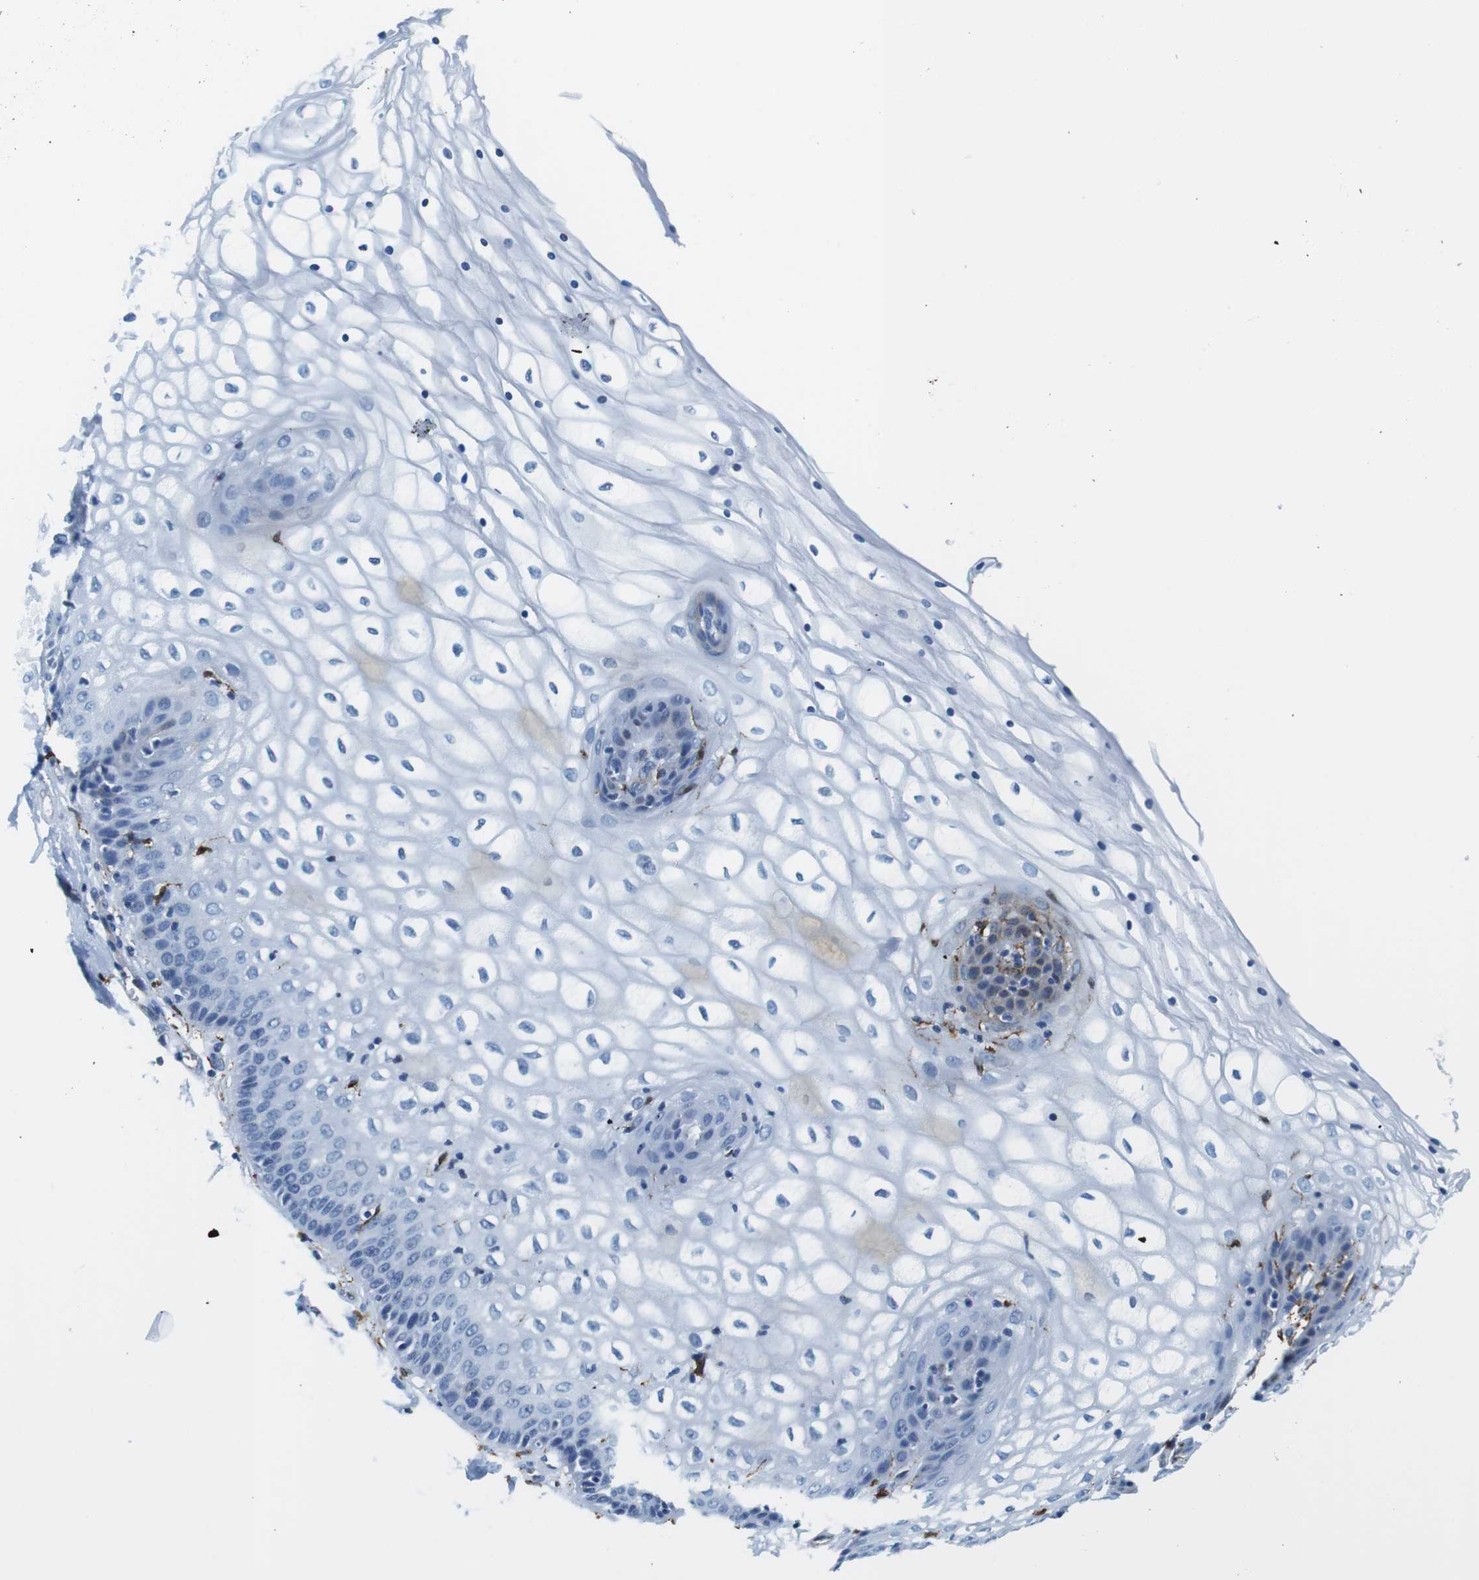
{"staining": {"intensity": "negative", "quantity": "none", "location": "none"}, "tissue": "vagina", "cell_type": "Squamous epithelial cells", "image_type": "normal", "snomed": [{"axis": "morphology", "description": "Normal tissue, NOS"}, {"axis": "topography", "description": "Vagina"}], "caption": "Immunohistochemical staining of unremarkable human vagina displays no significant positivity in squamous epithelial cells. (Immunohistochemistry, brightfield microscopy, high magnification).", "gene": "CIITA", "patient": {"sex": "female", "age": 34}}